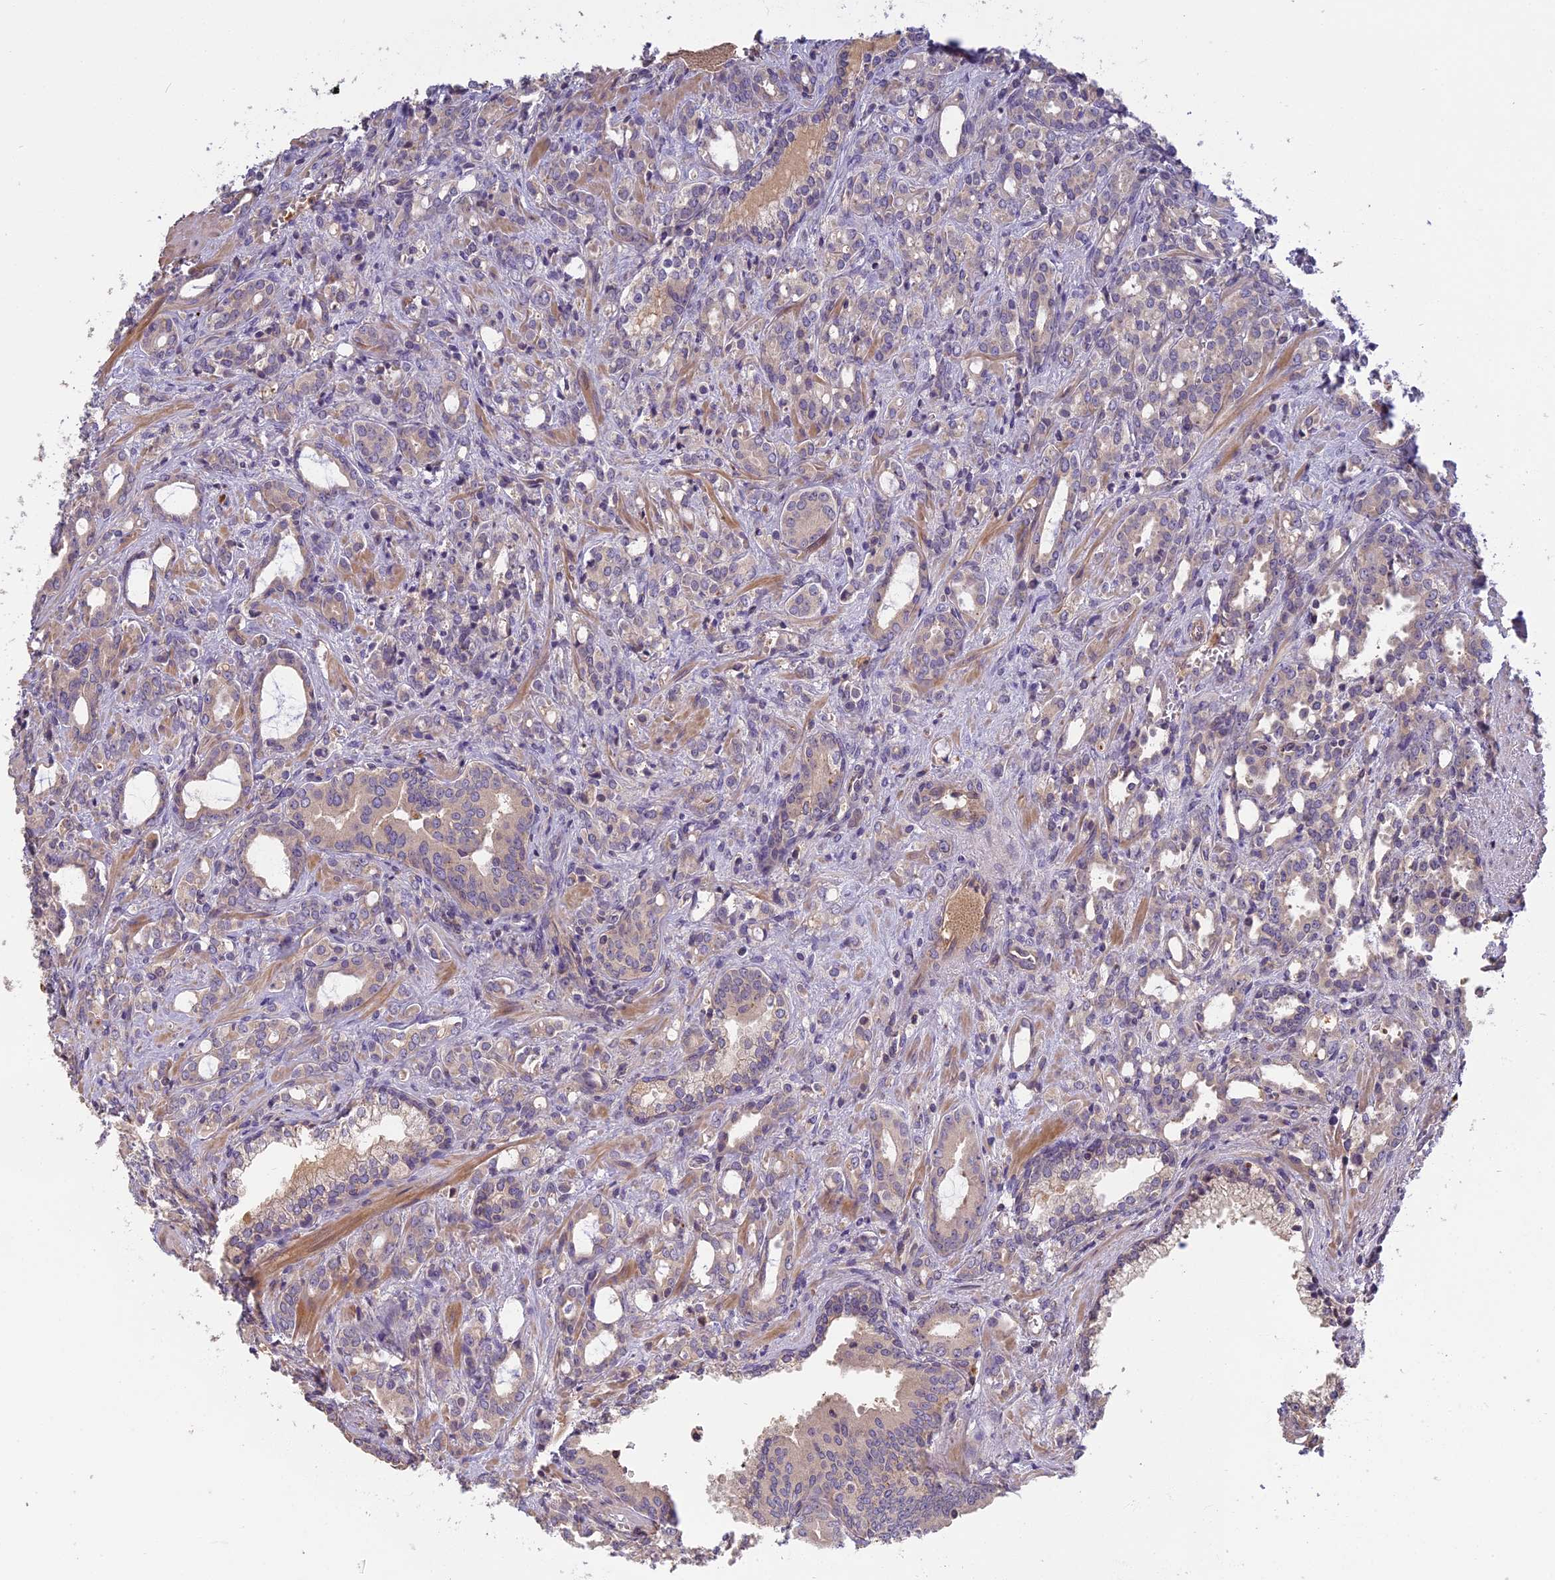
{"staining": {"intensity": "negative", "quantity": "none", "location": "none"}, "tissue": "prostate cancer", "cell_type": "Tumor cells", "image_type": "cancer", "snomed": [{"axis": "morphology", "description": "Adenocarcinoma, High grade"}, {"axis": "topography", "description": "Prostate"}], "caption": "IHC image of prostate high-grade adenocarcinoma stained for a protein (brown), which shows no expression in tumor cells.", "gene": "AP4E1", "patient": {"sex": "male", "age": 72}}